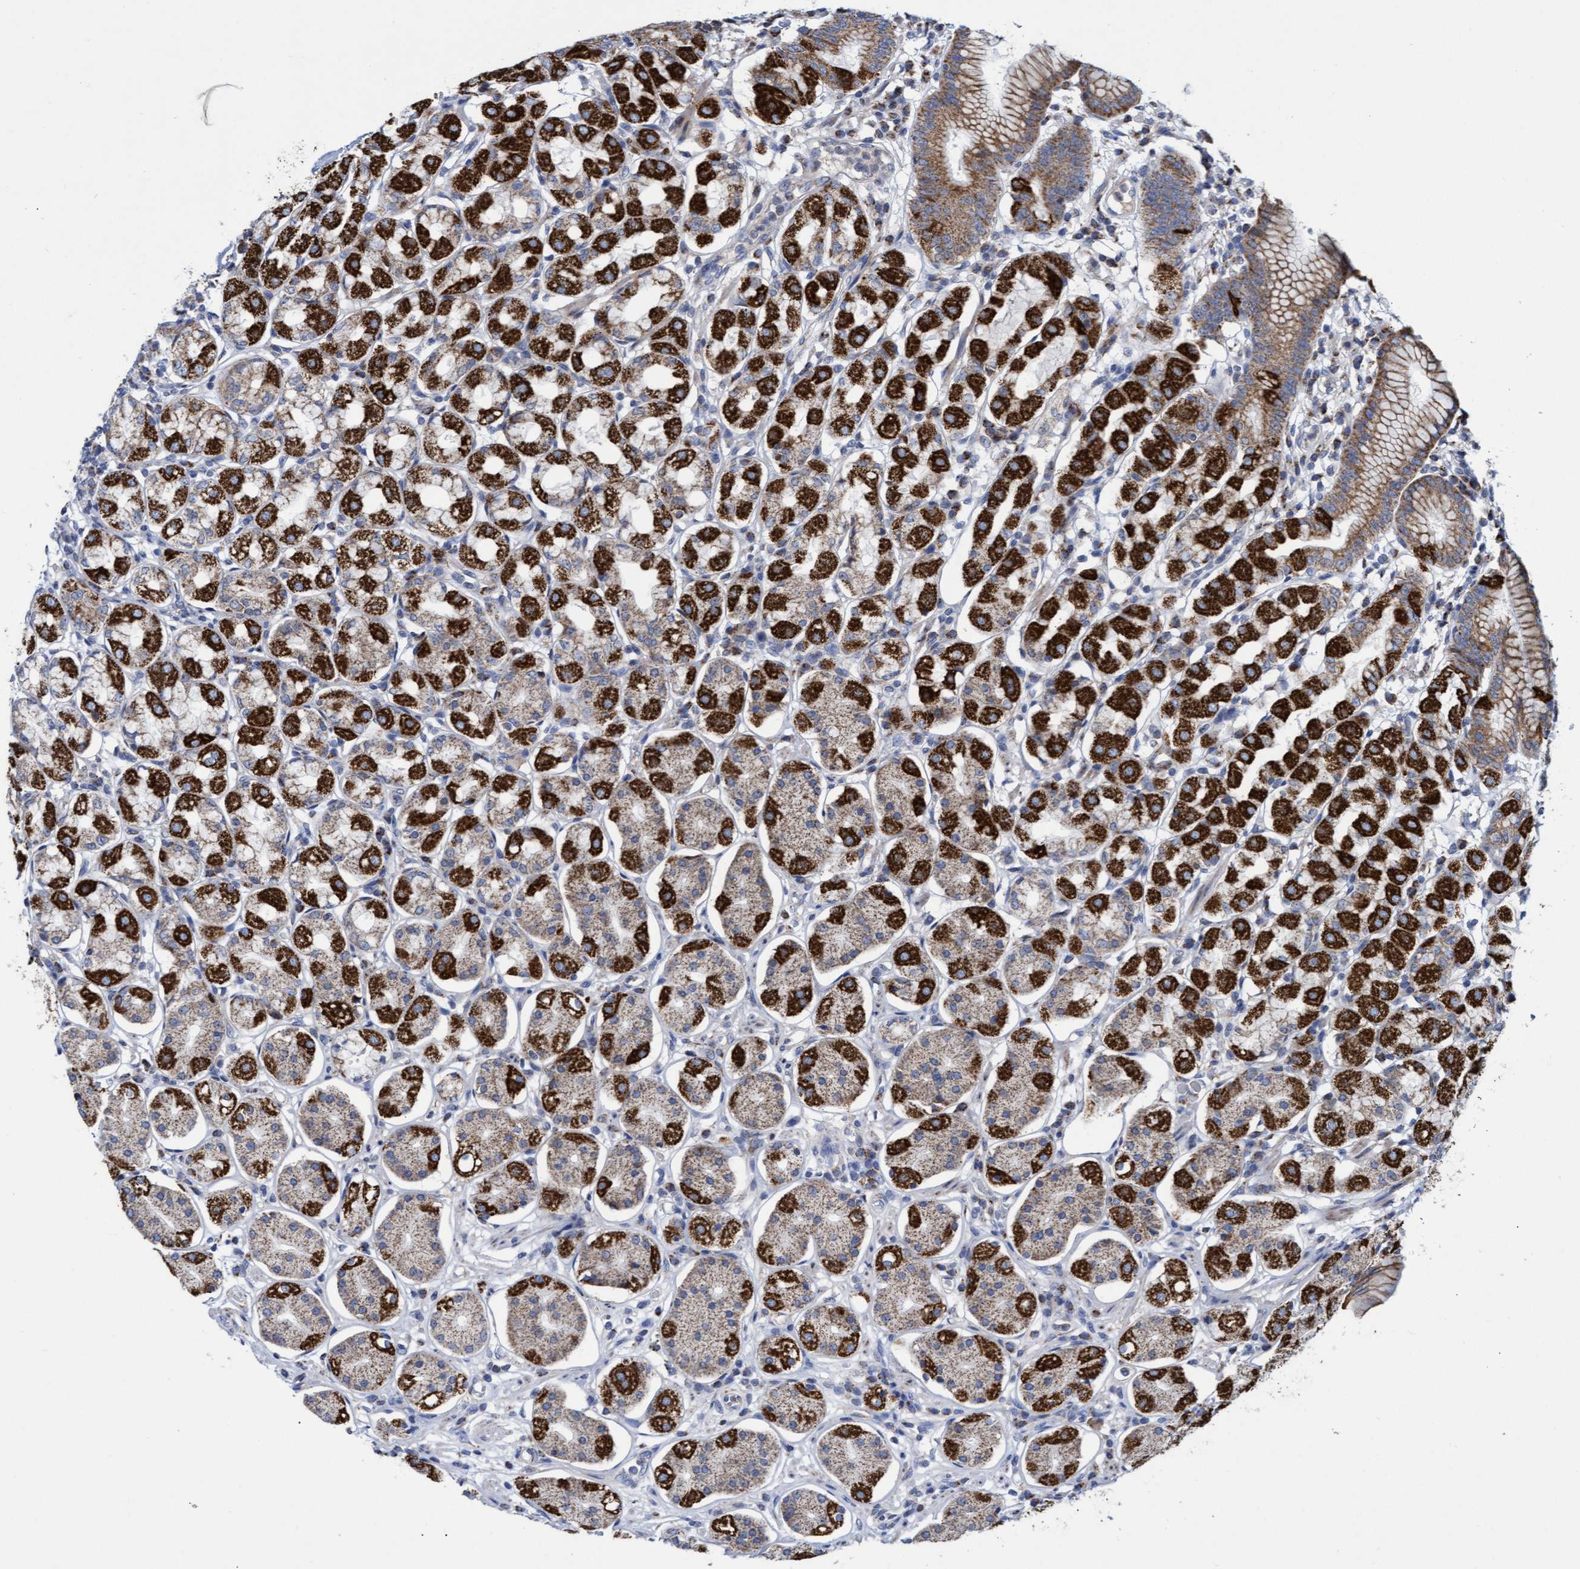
{"staining": {"intensity": "strong", "quantity": "25%-75%", "location": "cytoplasmic/membranous"}, "tissue": "stomach", "cell_type": "Glandular cells", "image_type": "normal", "snomed": [{"axis": "morphology", "description": "Normal tissue, NOS"}, {"axis": "topography", "description": "Stomach"}, {"axis": "topography", "description": "Stomach, lower"}], "caption": "High-power microscopy captured an IHC micrograph of unremarkable stomach, revealing strong cytoplasmic/membranous positivity in approximately 25%-75% of glandular cells.", "gene": "ZNF750", "patient": {"sex": "female", "age": 56}}